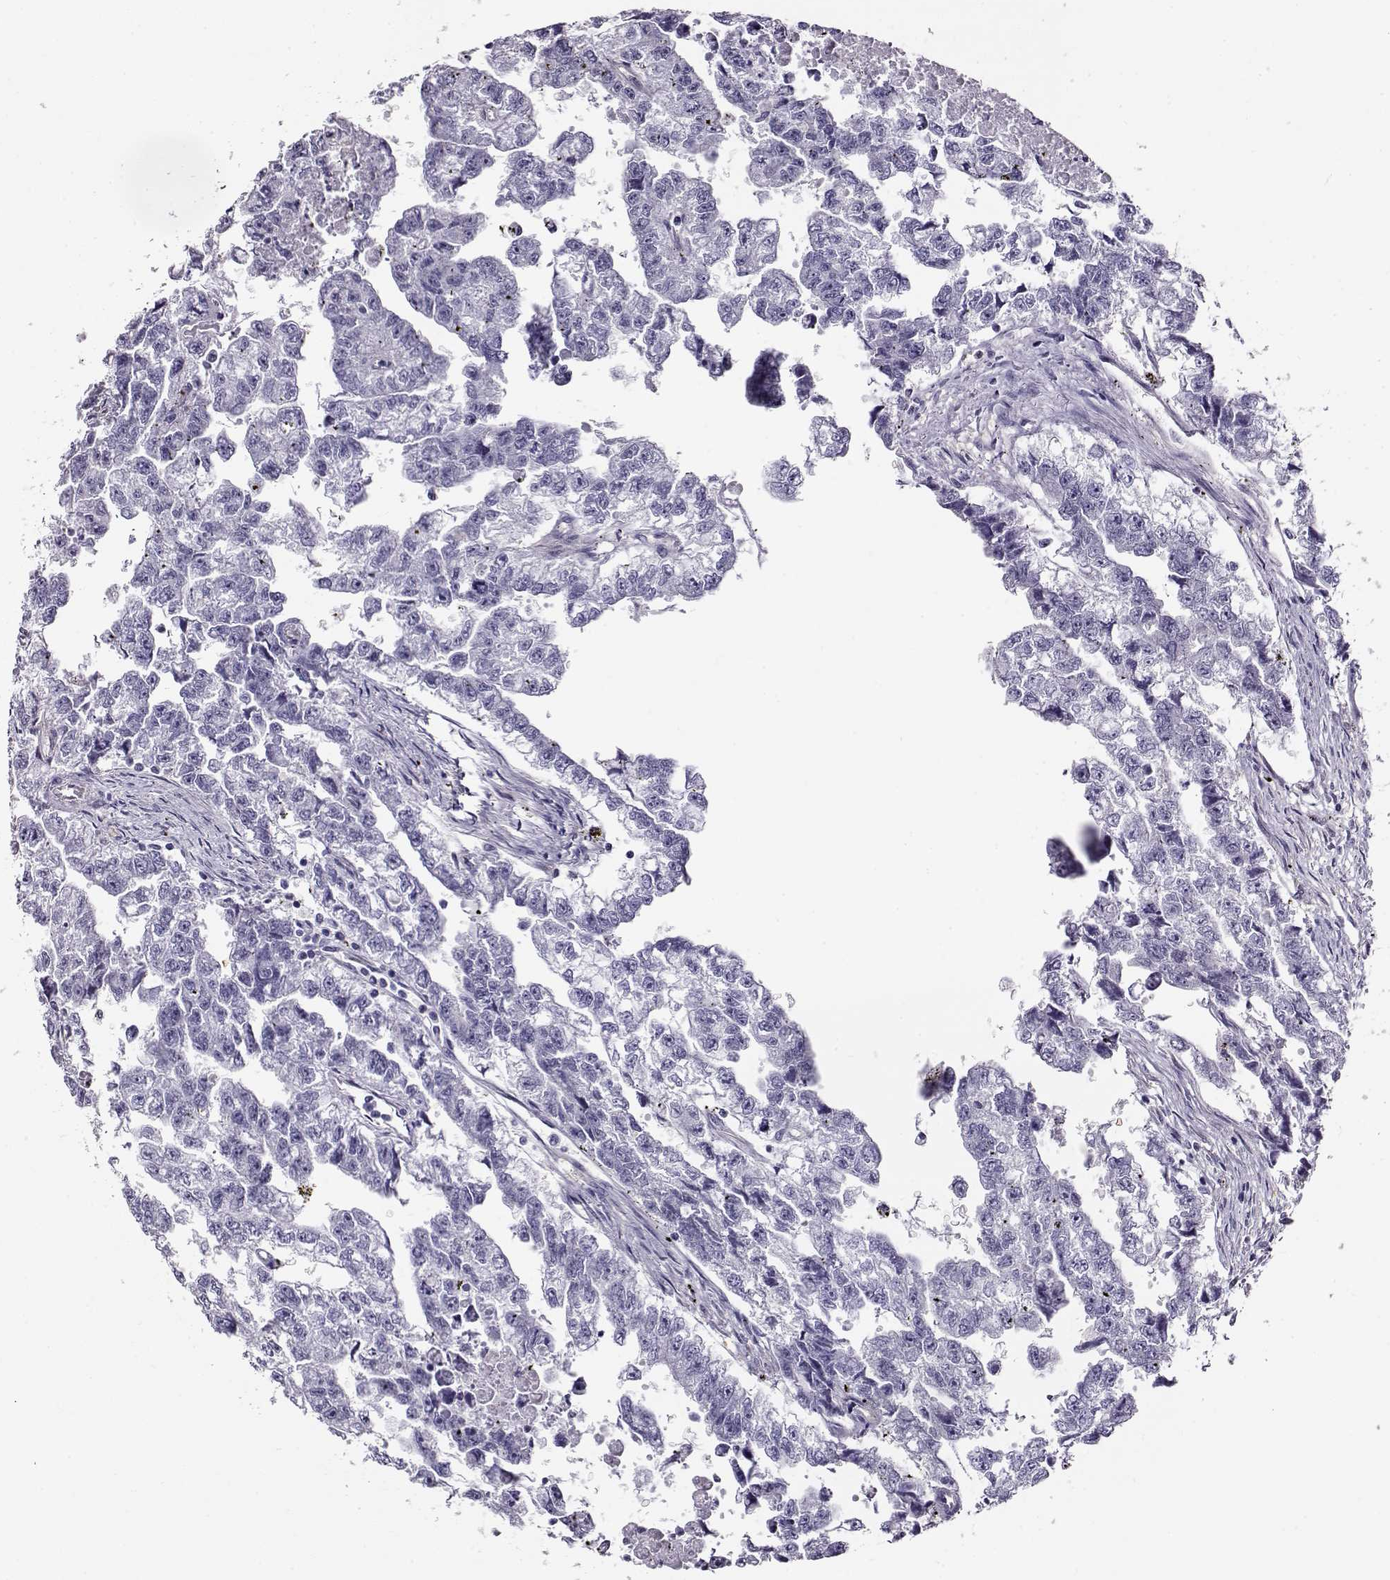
{"staining": {"intensity": "negative", "quantity": "none", "location": "none"}, "tissue": "testis cancer", "cell_type": "Tumor cells", "image_type": "cancer", "snomed": [{"axis": "morphology", "description": "Carcinoma, Embryonal, NOS"}, {"axis": "morphology", "description": "Teratoma, malignant, NOS"}, {"axis": "topography", "description": "Testis"}], "caption": "This is a photomicrograph of IHC staining of embryonal carcinoma (testis), which shows no positivity in tumor cells.", "gene": "CCR8", "patient": {"sex": "male", "age": 44}}